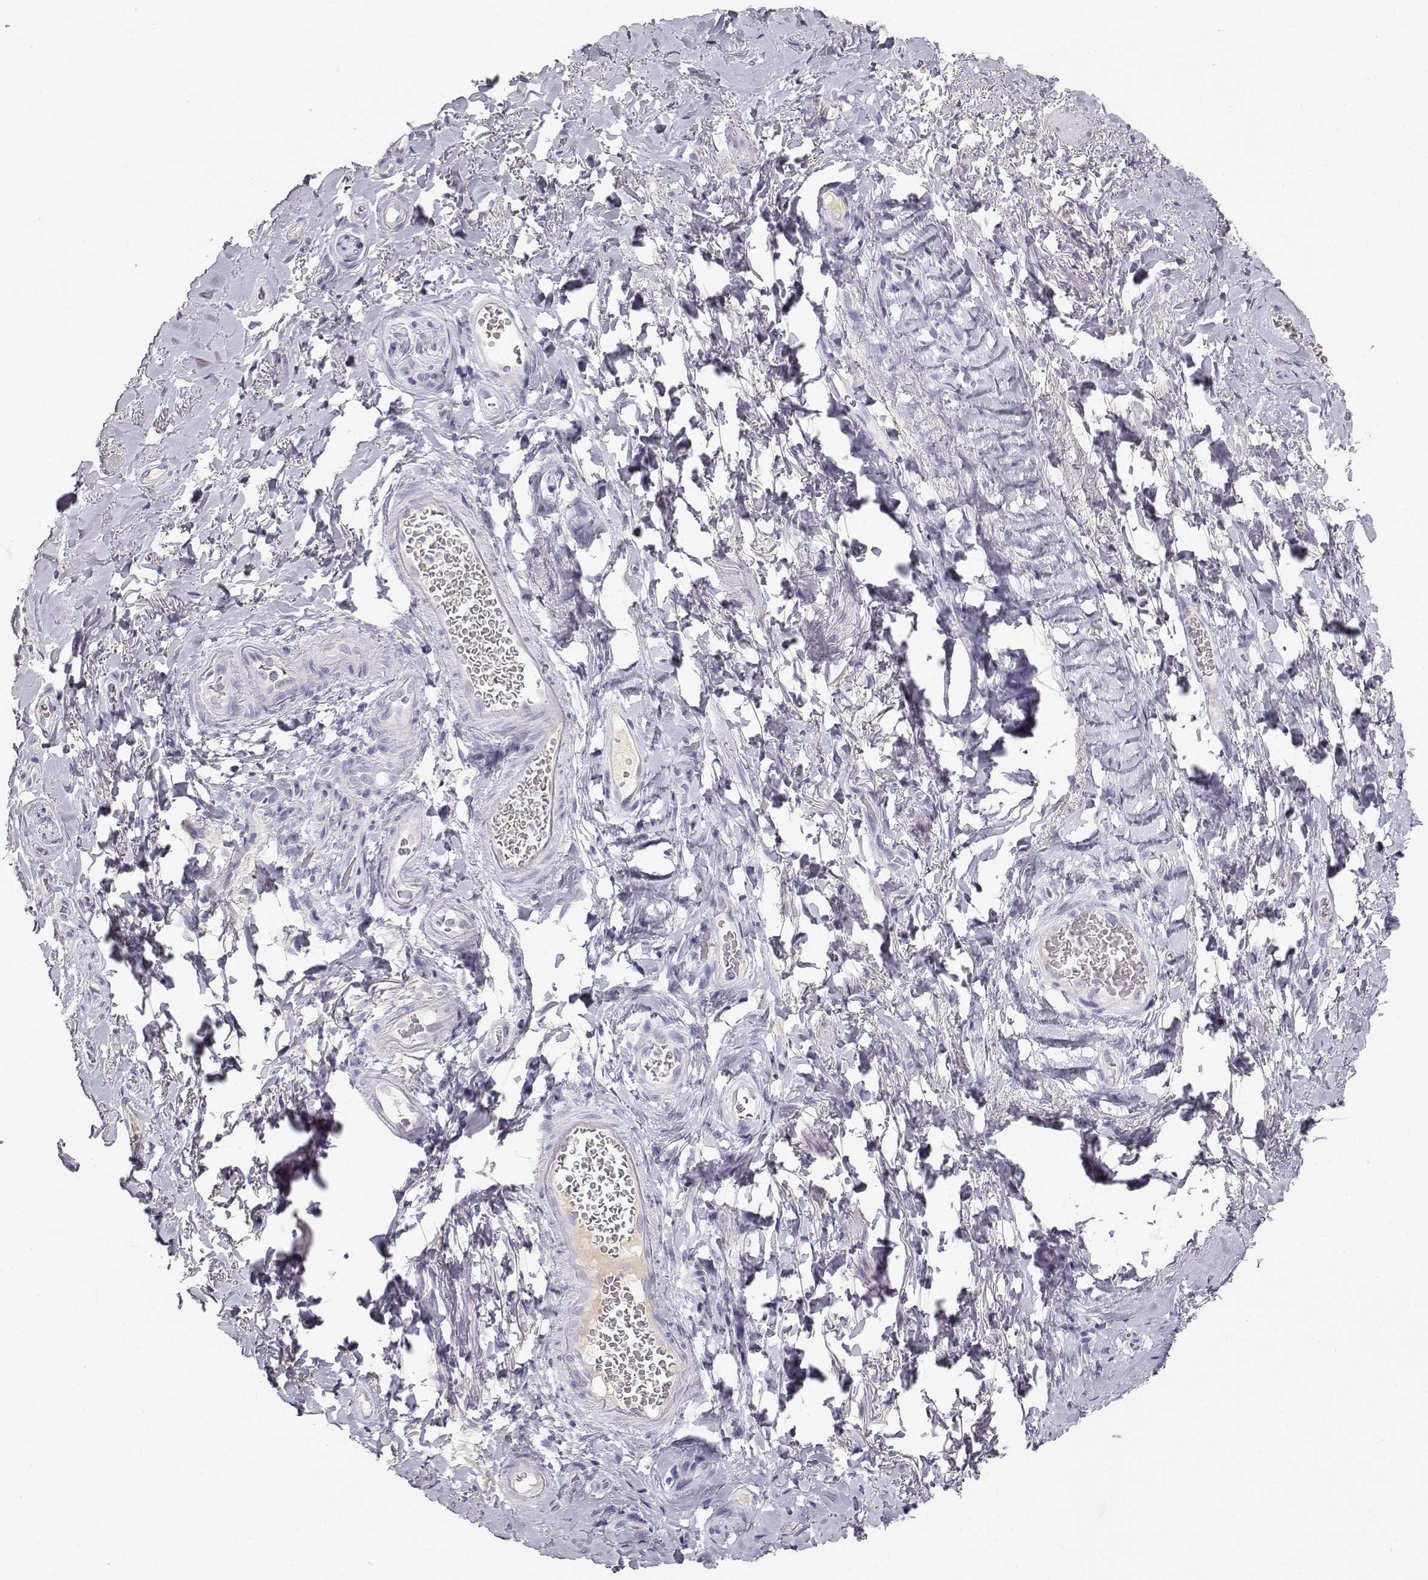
{"staining": {"intensity": "negative", "quantity": "none", "location": "none"}, "tissue": "adipose tissue", "cell_type": "Adipocytes", "image_type": "normal", "snomed": [{"axis": "morphology", "description": "Normal tissue, NOS"}, {"axis": "topography", "description": "Anal"}, {"axis": "topography", "description": "Peripheral nerve tissue"}], "caption": "An immunohistochemistry micrograph of normal adipose tissue is shown. There is no staining in adipocytes of adipose tissue.", "gene": "GPR174", "patient": {"sex": "male", "age": 53}}